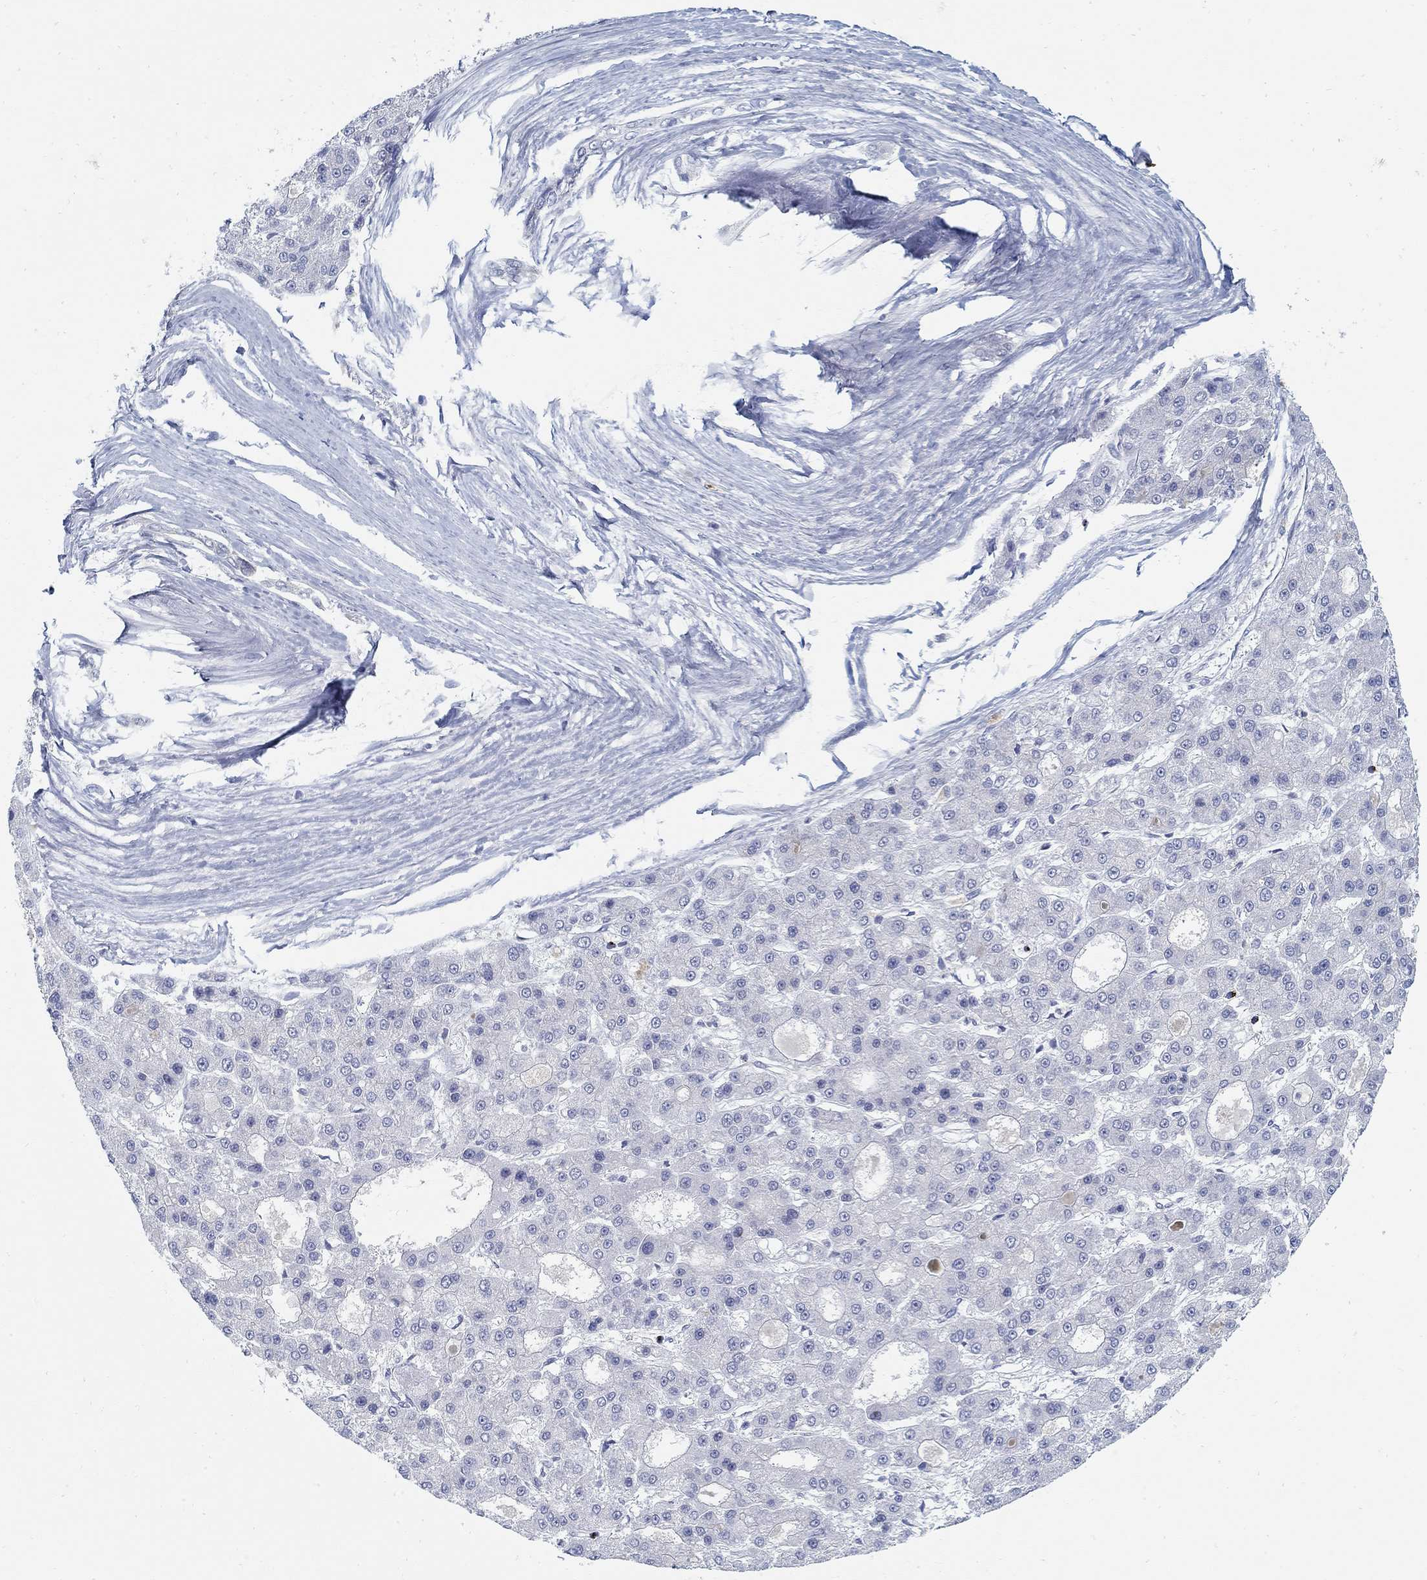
{"staining": {"intensity": "negative", "quantity": "none", "location": "none"}, "tissue": "liver cancer", "cell_type": "Tumor cells", "image_type": "cancer", "snomed": [{"axis": "morphology", "description": "Carcinoma, Hepatocellular, NOS"}, {"axis": "topography", "description": "Liver"}], "caption": "DAB immunohistochemical staining of human liver hepatocellular carcinoma exhibits no significant expression in tumor cells. (Immunohistochemistry (ihc), brightfield microscopy, high magnification).", "gene": "ANO7", "patient": {"sex": "male", "age": 70}}